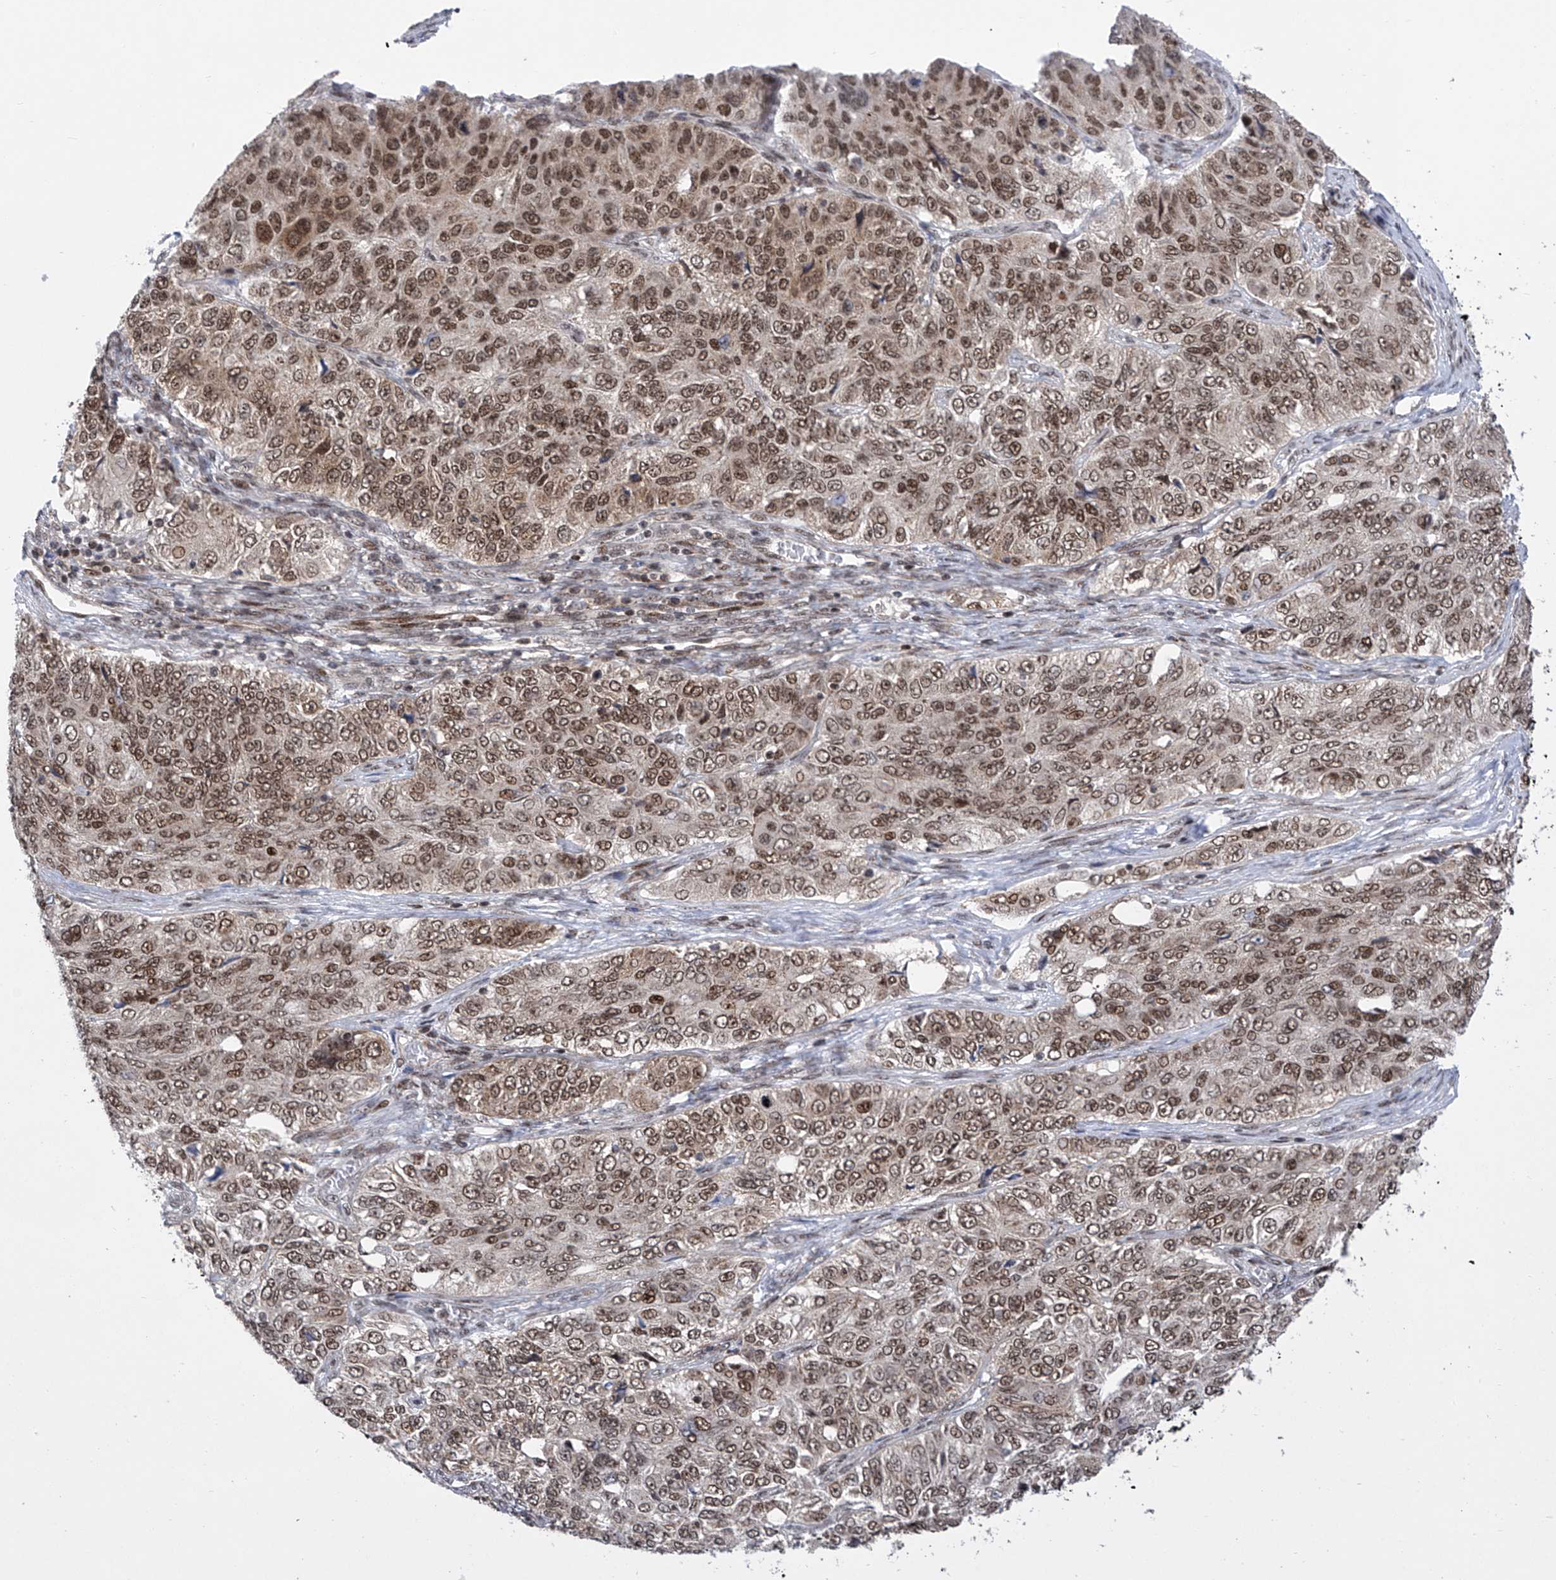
{"staining": {"intensity": "moderate", "quantity": ">75%", "location": "cytoplasmic/membranous,nuclear"}, "tissue": "ovarian cancer", "cell_type": "Tumor cells", "image_type": "cancer", "snomed": [{"axis": "morphology", "description": "Carcinoma, endometroid"}, {"axis": "topography", "description": "Ovary"}], "caption": "This photomicrograph reveals immunohistochemistry (IHC) staining of ovarian cancer (endometroid carcinoma), with medium moderate cytoplasmic/membranous and nuclear staining in approximately >75% of tumor cells.", "gene": "CEP290", "patient": {"sex": "female", "age": 51}}